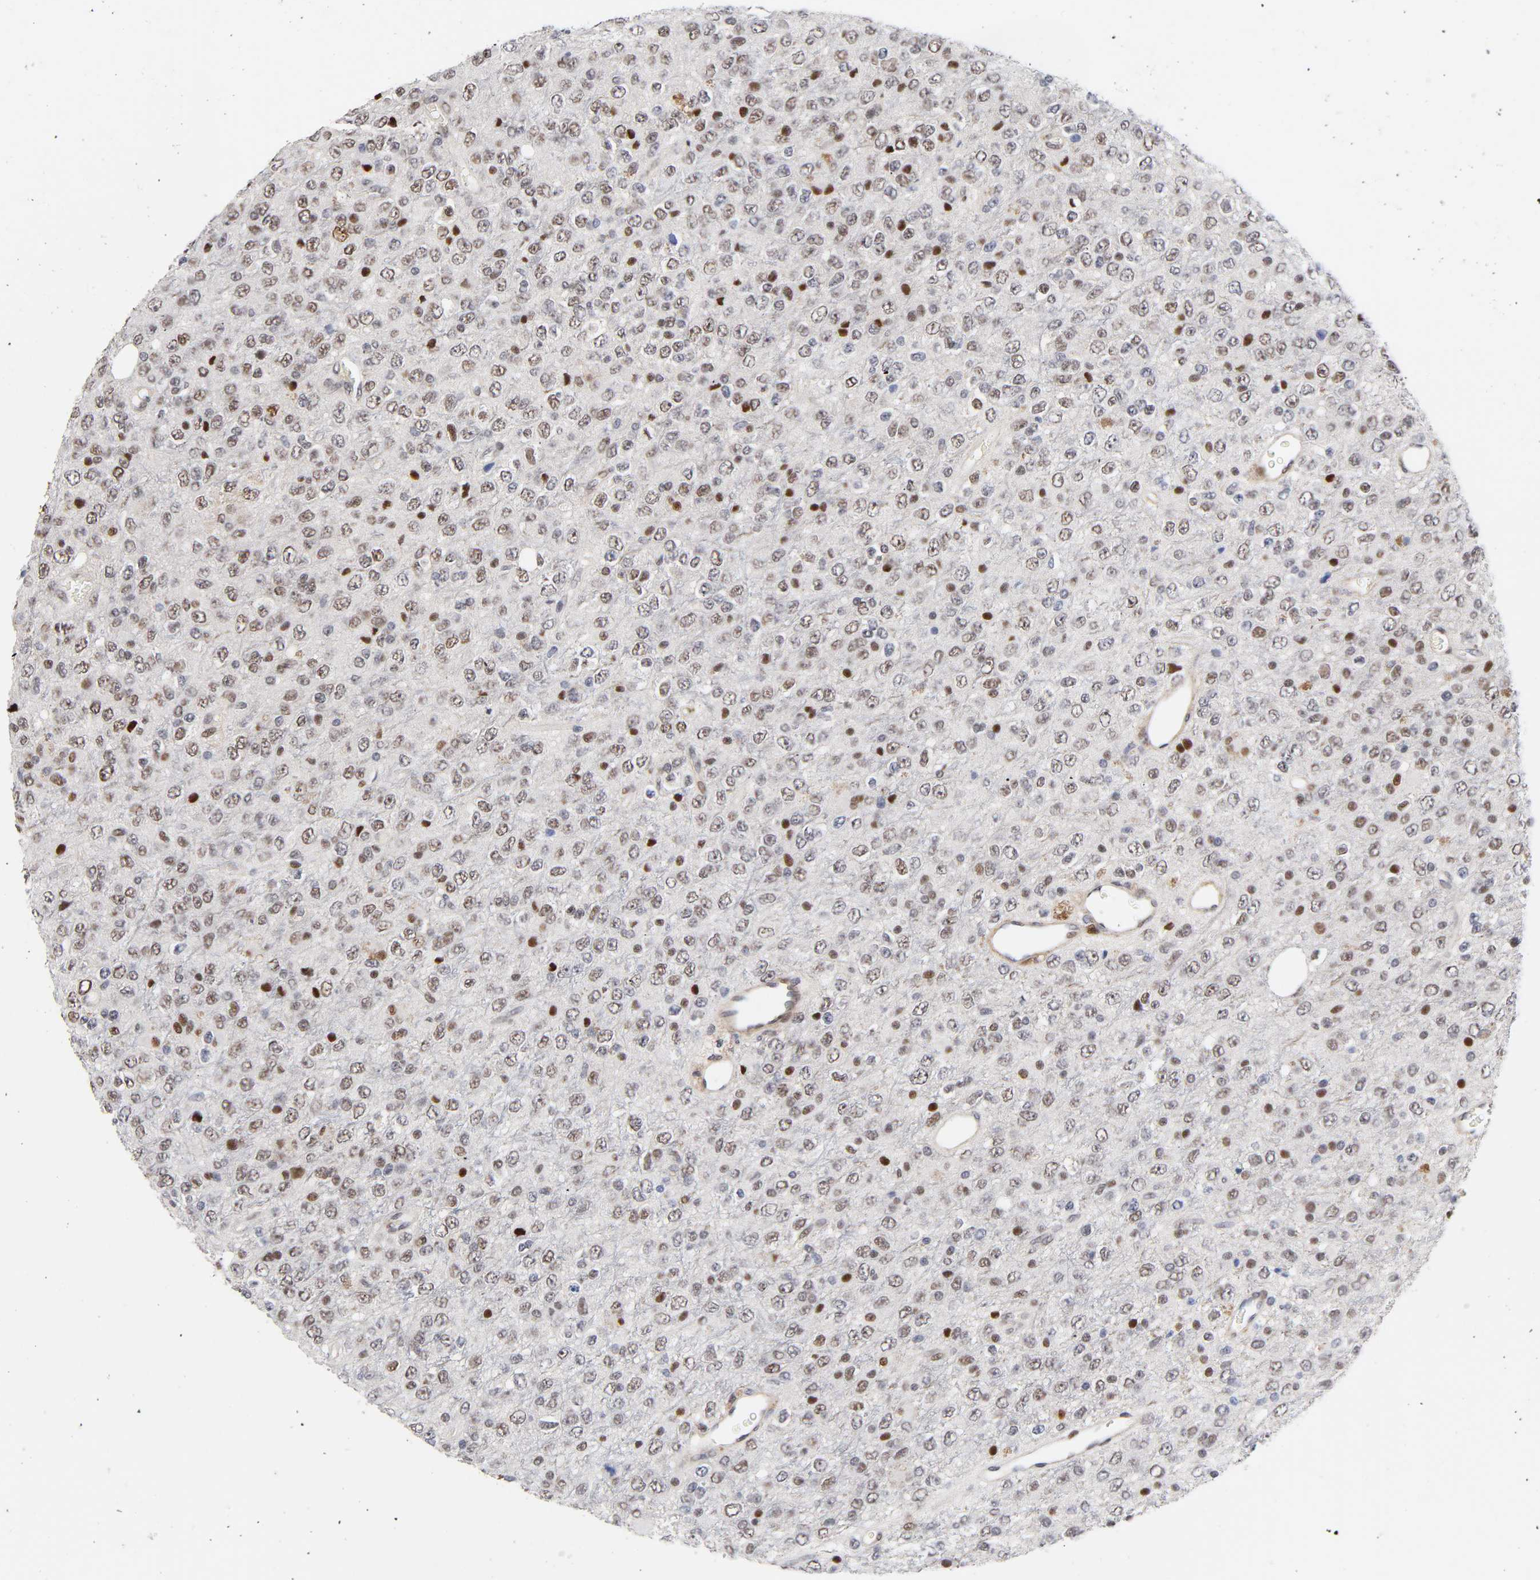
{"staining": {"intensity": "weak", "quantity": "25%-75%", "location": "nuclear"}, "tissue": "glioma", "cell_type": "Tumor cells", "image_type": "cancer", "snomed": [{"axis": "morphology", "description": "Glioma, malignant, High grade"}, {"axis": "topography", "description": "pancreas cauda"}], "caption": "Immunohistochemistry (IHC) staining of malignant glioma (high-grade), which shows low levels of weak nuclear positivity in about 25%-75% of tumor cells indicating weak nuclear protein staining. The staining was performed using DAB (3,3'-diaminobenzidine) (brown) for protein detection and nuclei were counterstained in hematoxylin (blue).", "gene": "STK38", "patient": {"sex": "male", "age": 60}}